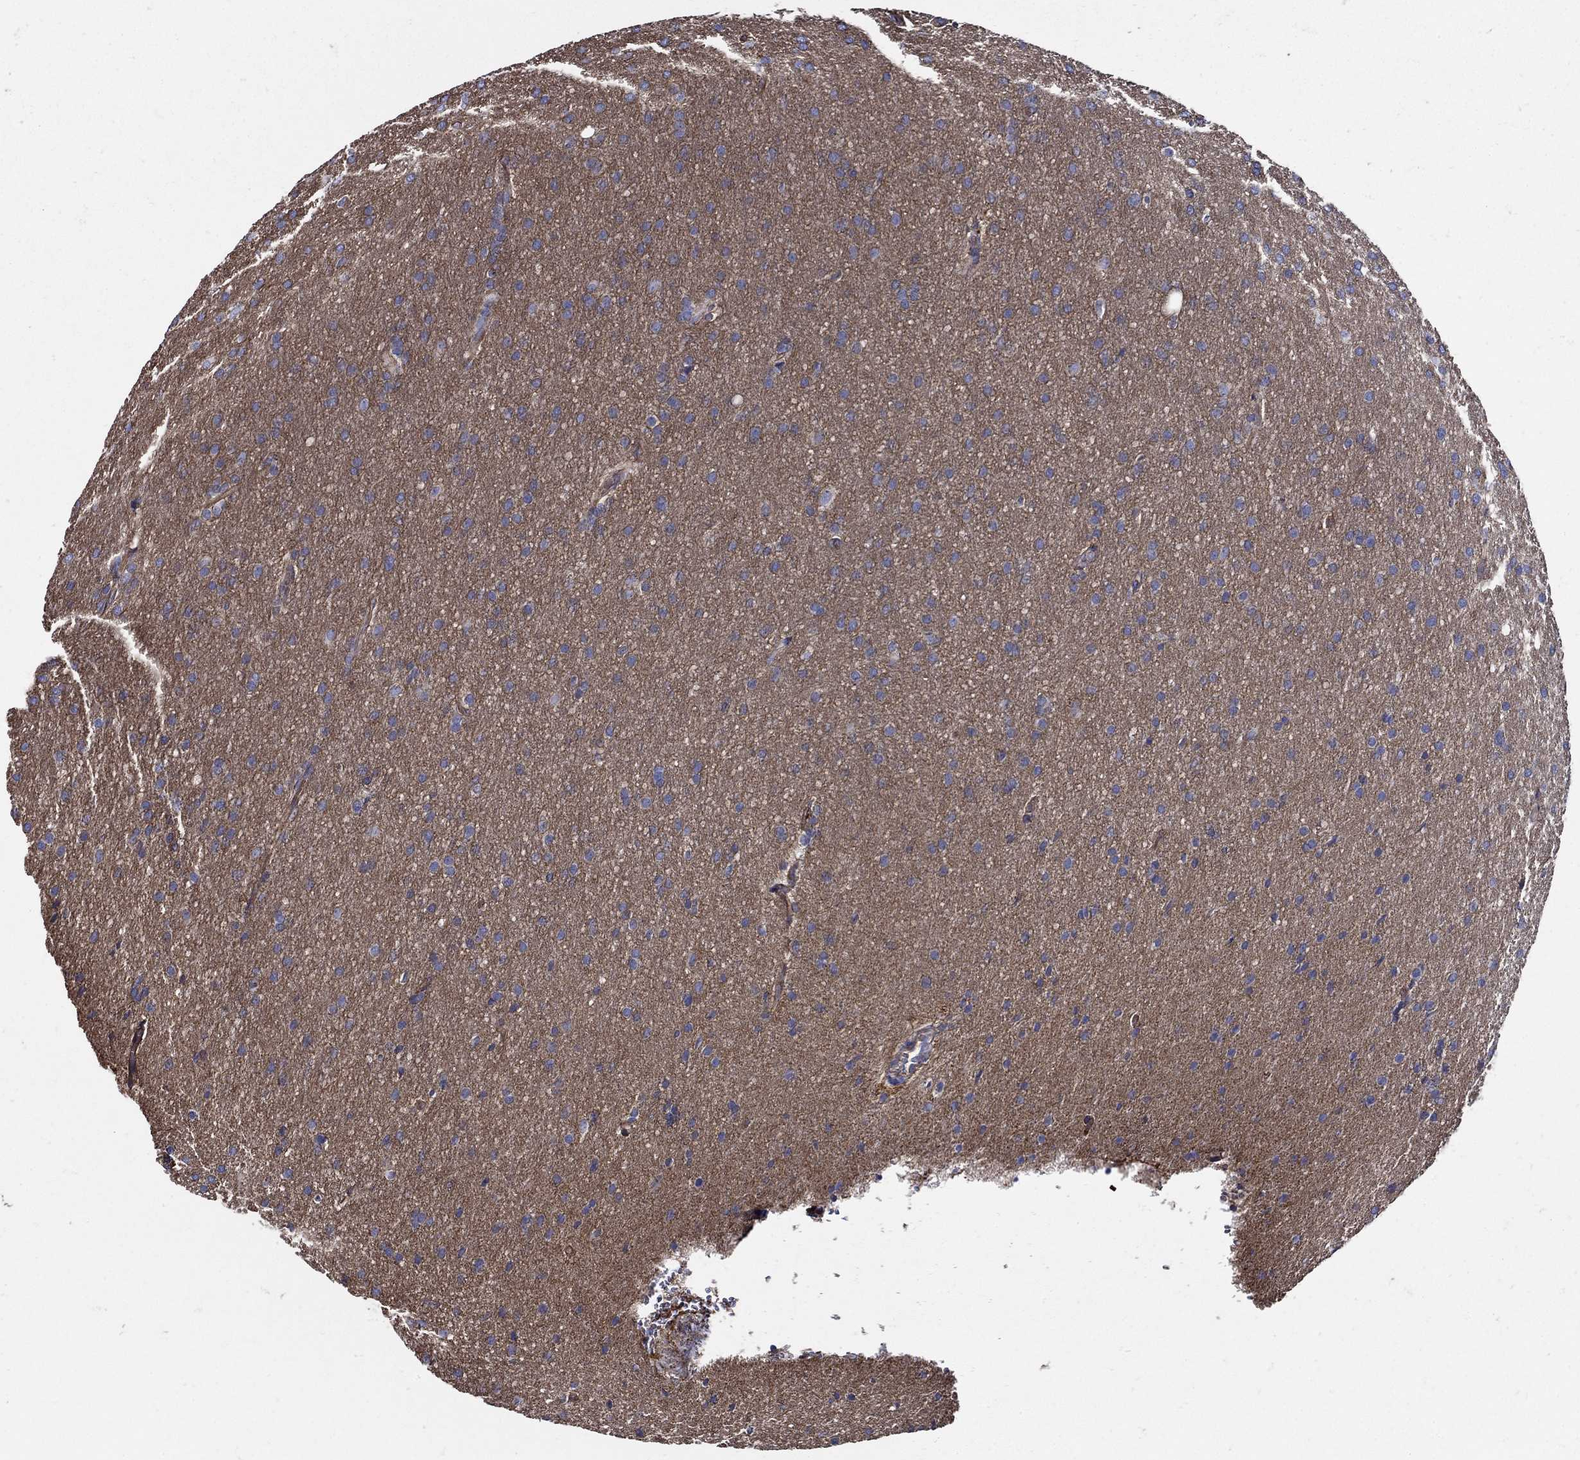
{"staining": {"intensity": "negative", "quantity": "none", "location": "none"}, "tissue": "glioma", "cell_type": "Tumor cells", "image_type": "cancer", "snomed": [{"axis": "morphology", "description": "Glioma, malignant, Low grade"}, {"axis": "topography", "description": "Brain"}], "caption": "IHC micrograph of human glioma stained for a protein (brown), which reveals no positivity in tumor cells.", "gene": "APBB3", "patient": {"sex": "female", "age": 32}}